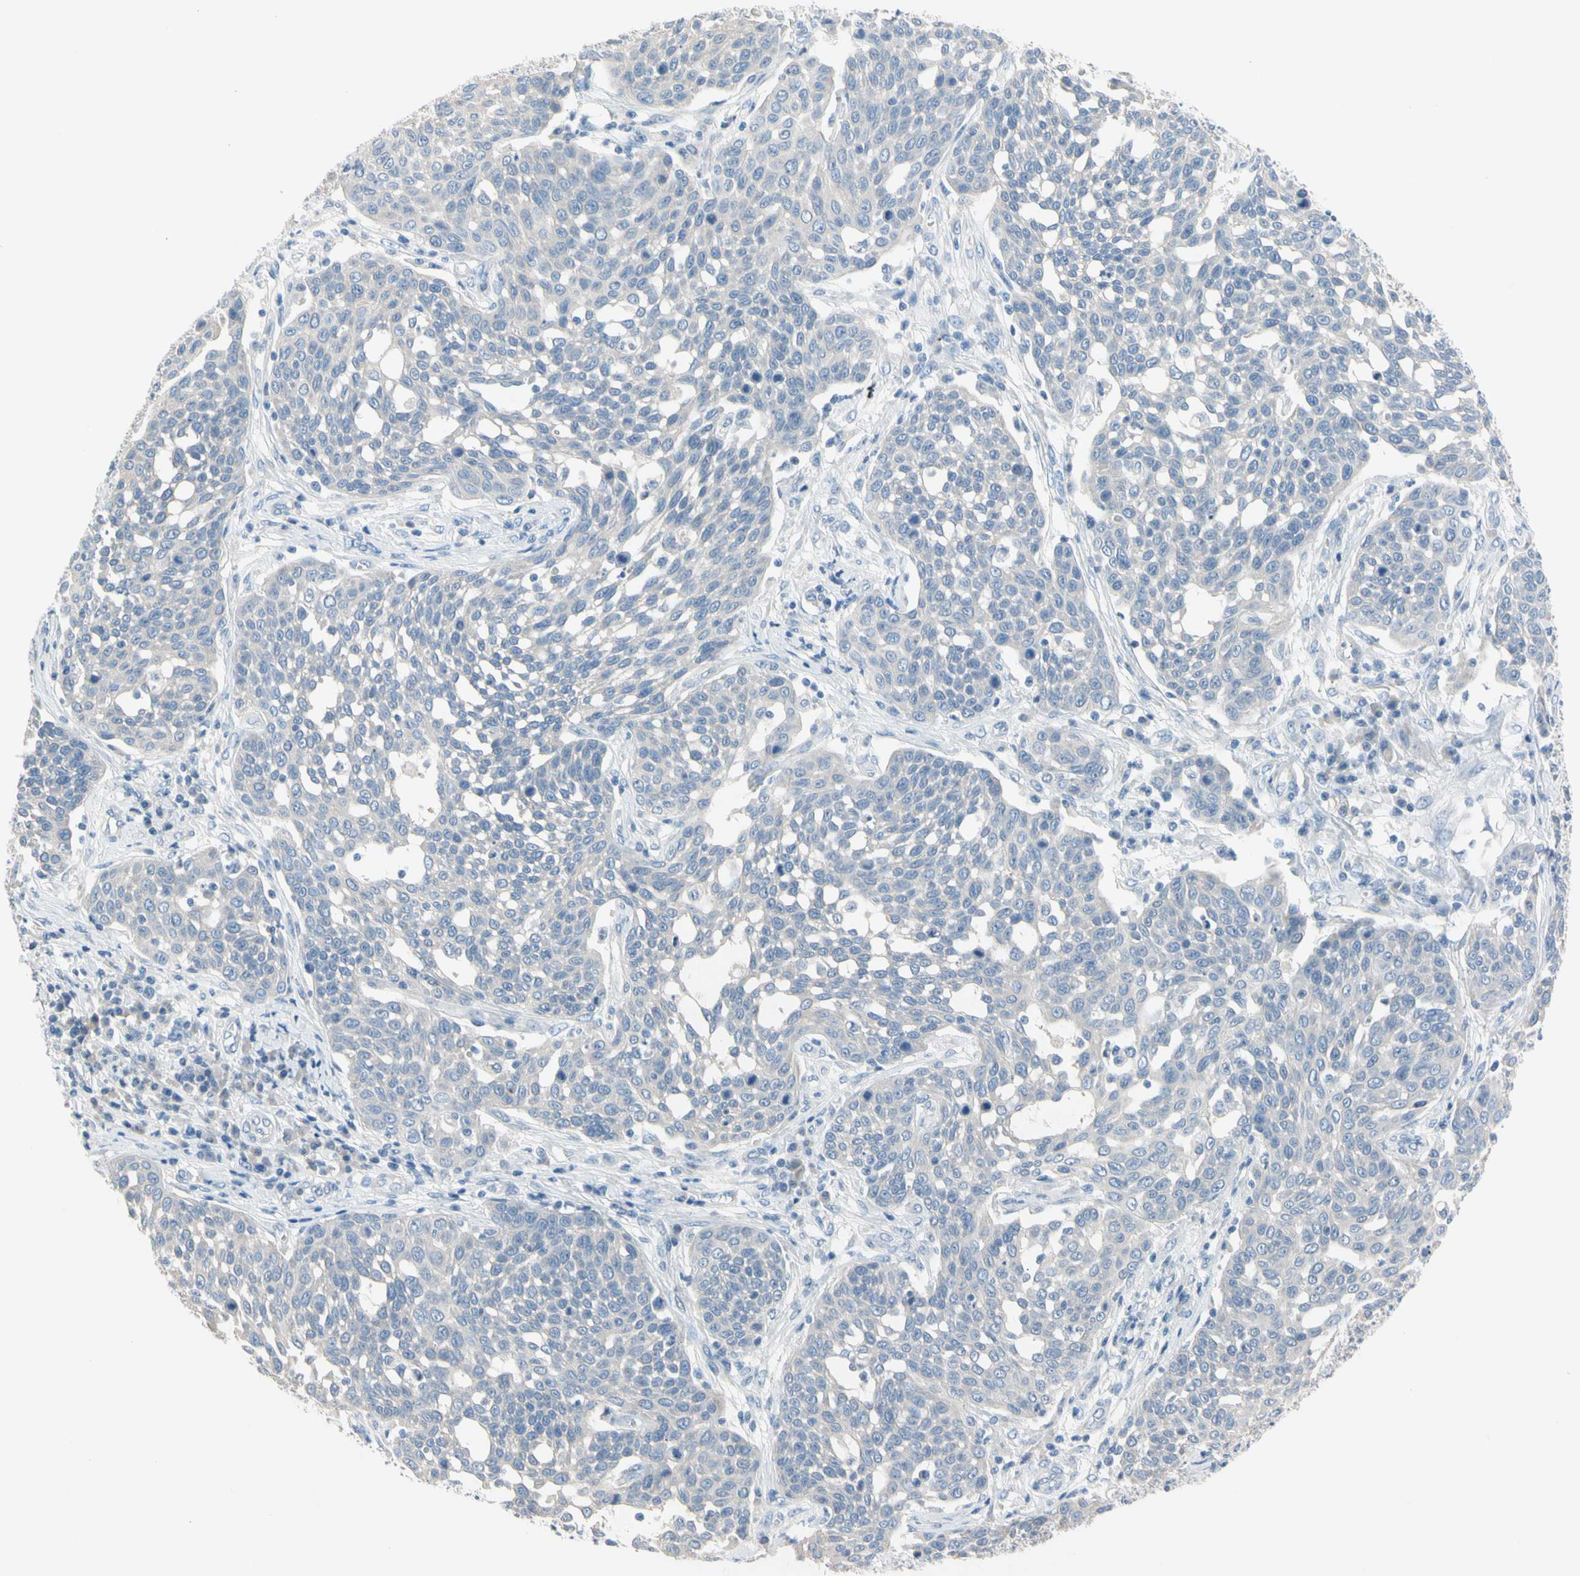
{"staining": {"intensity": "negative", "quantity": "none", "location": "none"}, "tissue": "cervical cancer", "cell_type": "Tumor cells", "image_type": "cancer", "snomed": [{"axis": "morphology", "description": "Squamous cell carcinoma, NOS"}, {"axis": "topography", "description": "Cervix"}], "caption": "IHC of human squamous cell carcinoma (cervical) demonstrates no expression in tumor cells.", "gene": "MARK1", "patient": {"sex": "female", "age": 34}}